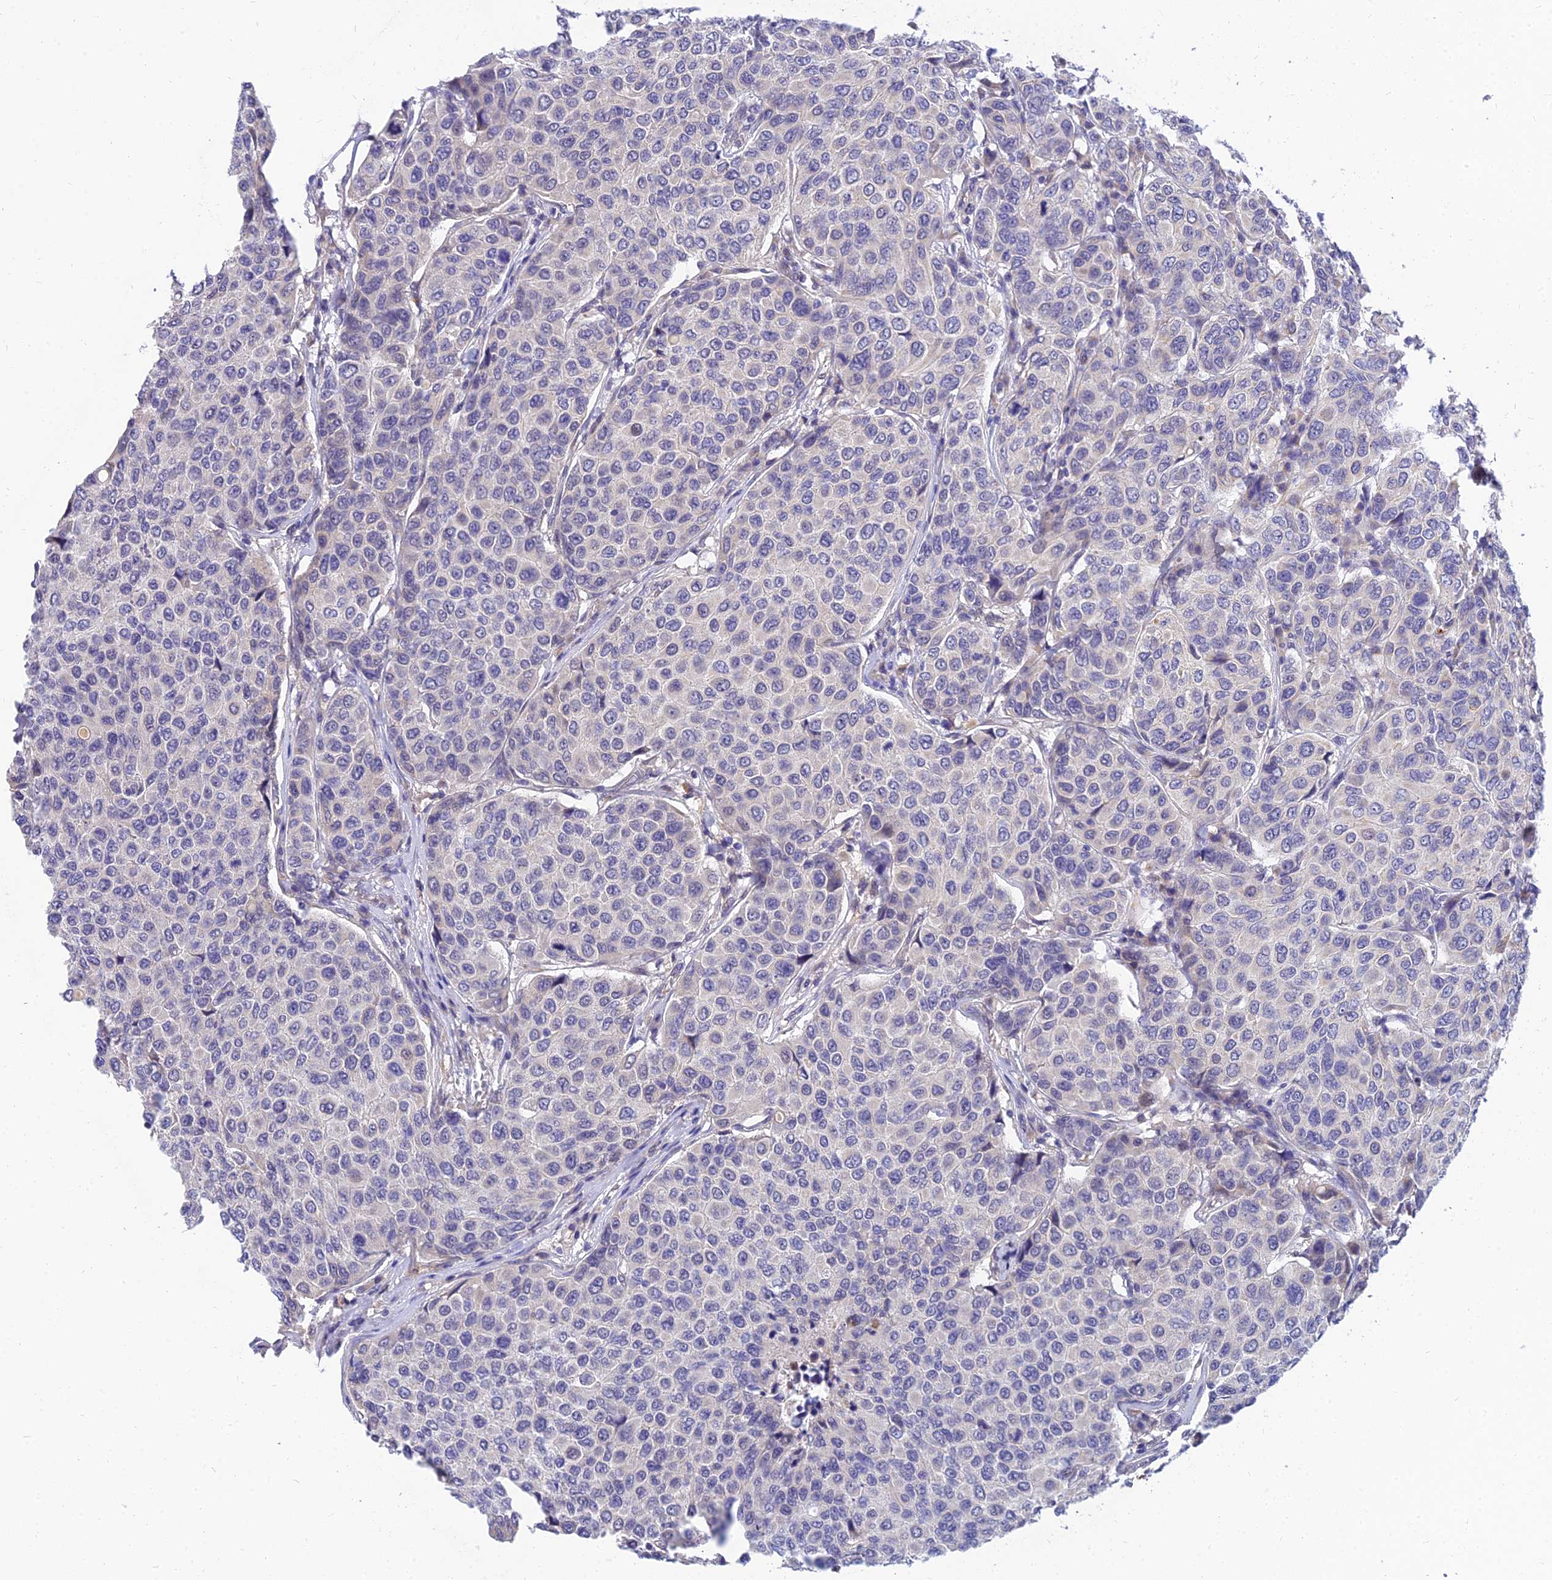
{"staining": {"intensity": "negative", "quantity": "none", "location": "none"}, "tissue": "breast cancer", "cell_type": "Tumor cells", "image_type": "cancer", "snomed": [{"axis": "morphology", "description": "Duct carcinoma"}, {"axis": "topography", "description": "Breast"}], "caption": "Tumor cells are negative for protein expression in human breast cancer (intraductal carcinoma).", "gene": "ANKS4B", "patient": {"sex": "female", "age": 55}}